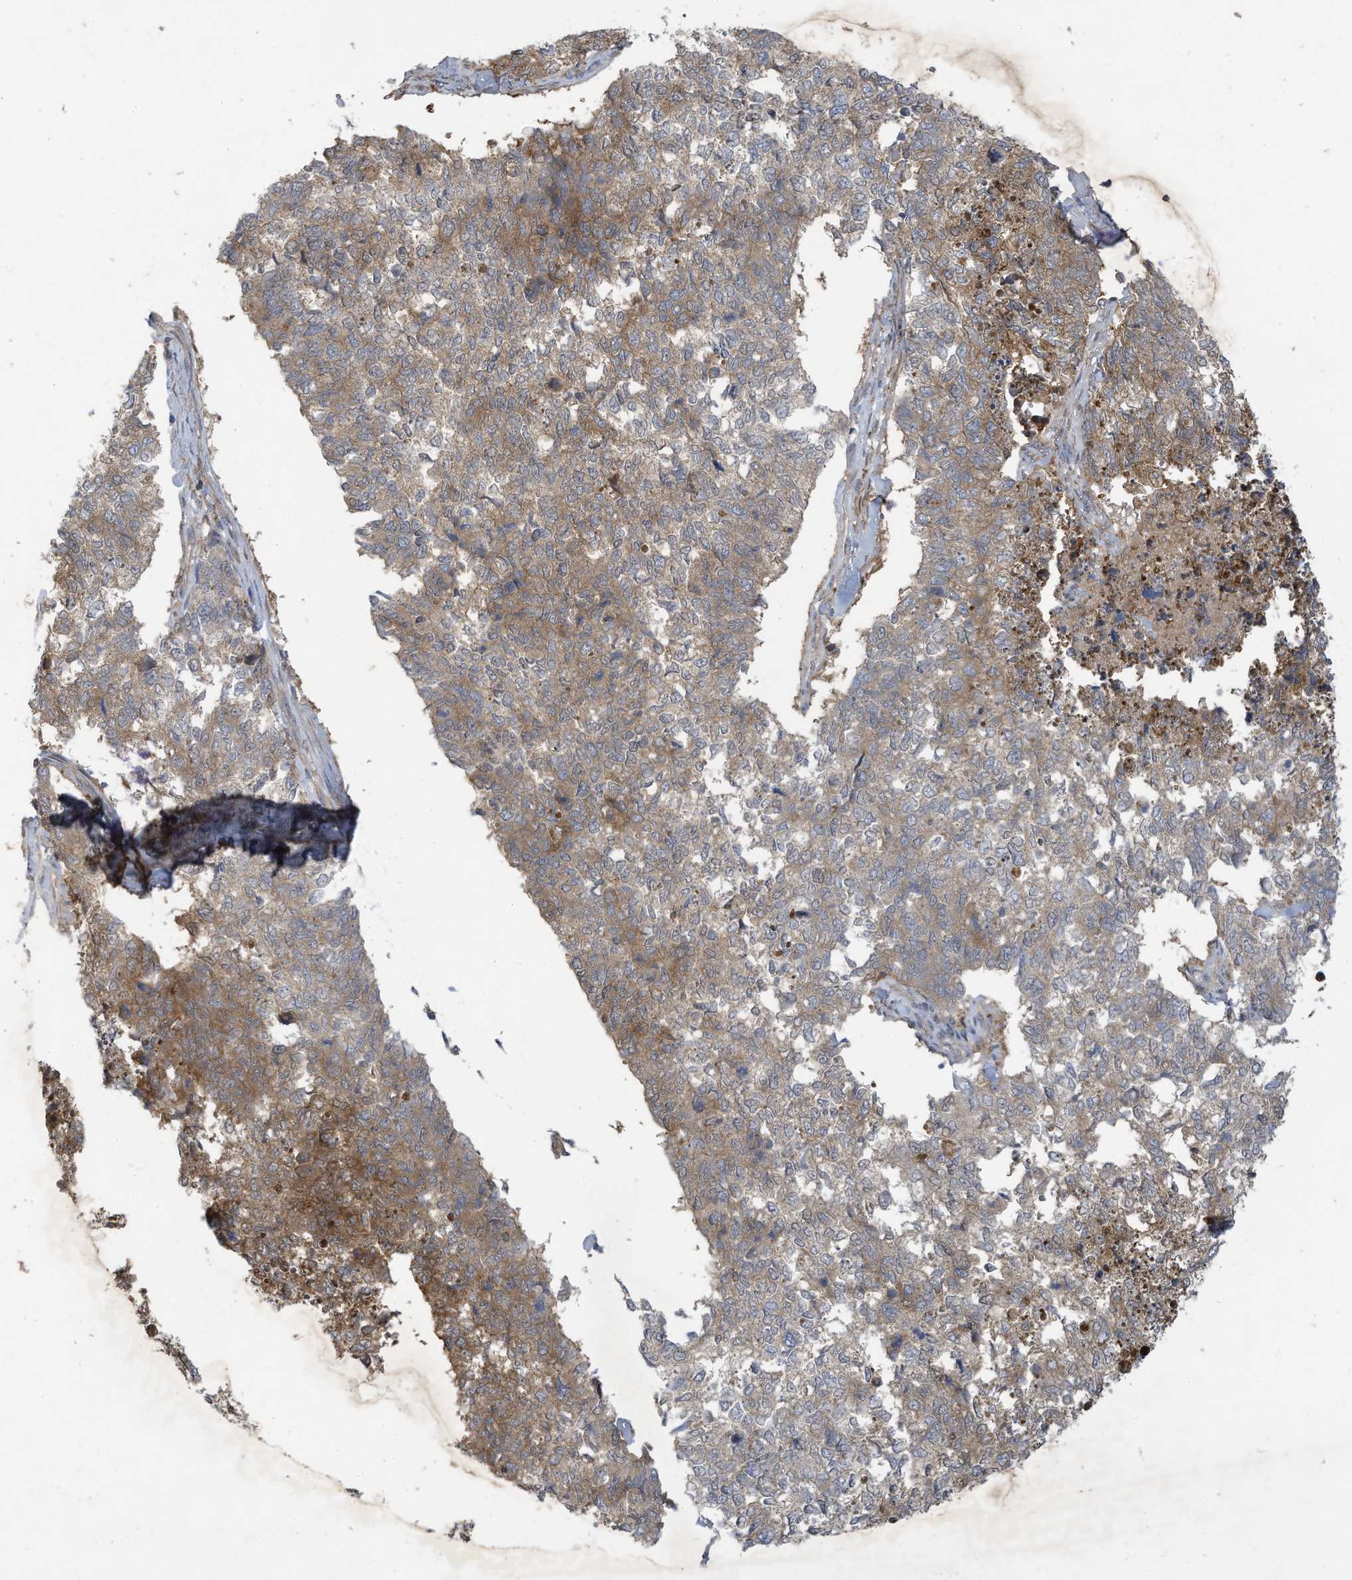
{"staining": {"intensity": "moderate", "quantity": ">75%", "location": "cytoplasmic/membranous"}, "tissue": "cervical cancer", "cell_type": "Tumor cells", "image_type": "cancer", "snomed": [{"axis": "morphology", "description": "Squamous cell carcinoma, NOS"}, {"axis": "topography", "description": "Cervix"}], "caption": "Immunohistochemical staining of cervical squamous cell carcinoma exhibits medium levels of moderate cytoplasmic/membranous positivity in about >75% of tumor cells.", "gene": "ADI1", "patient": {"sex": "female", "age": 63}}